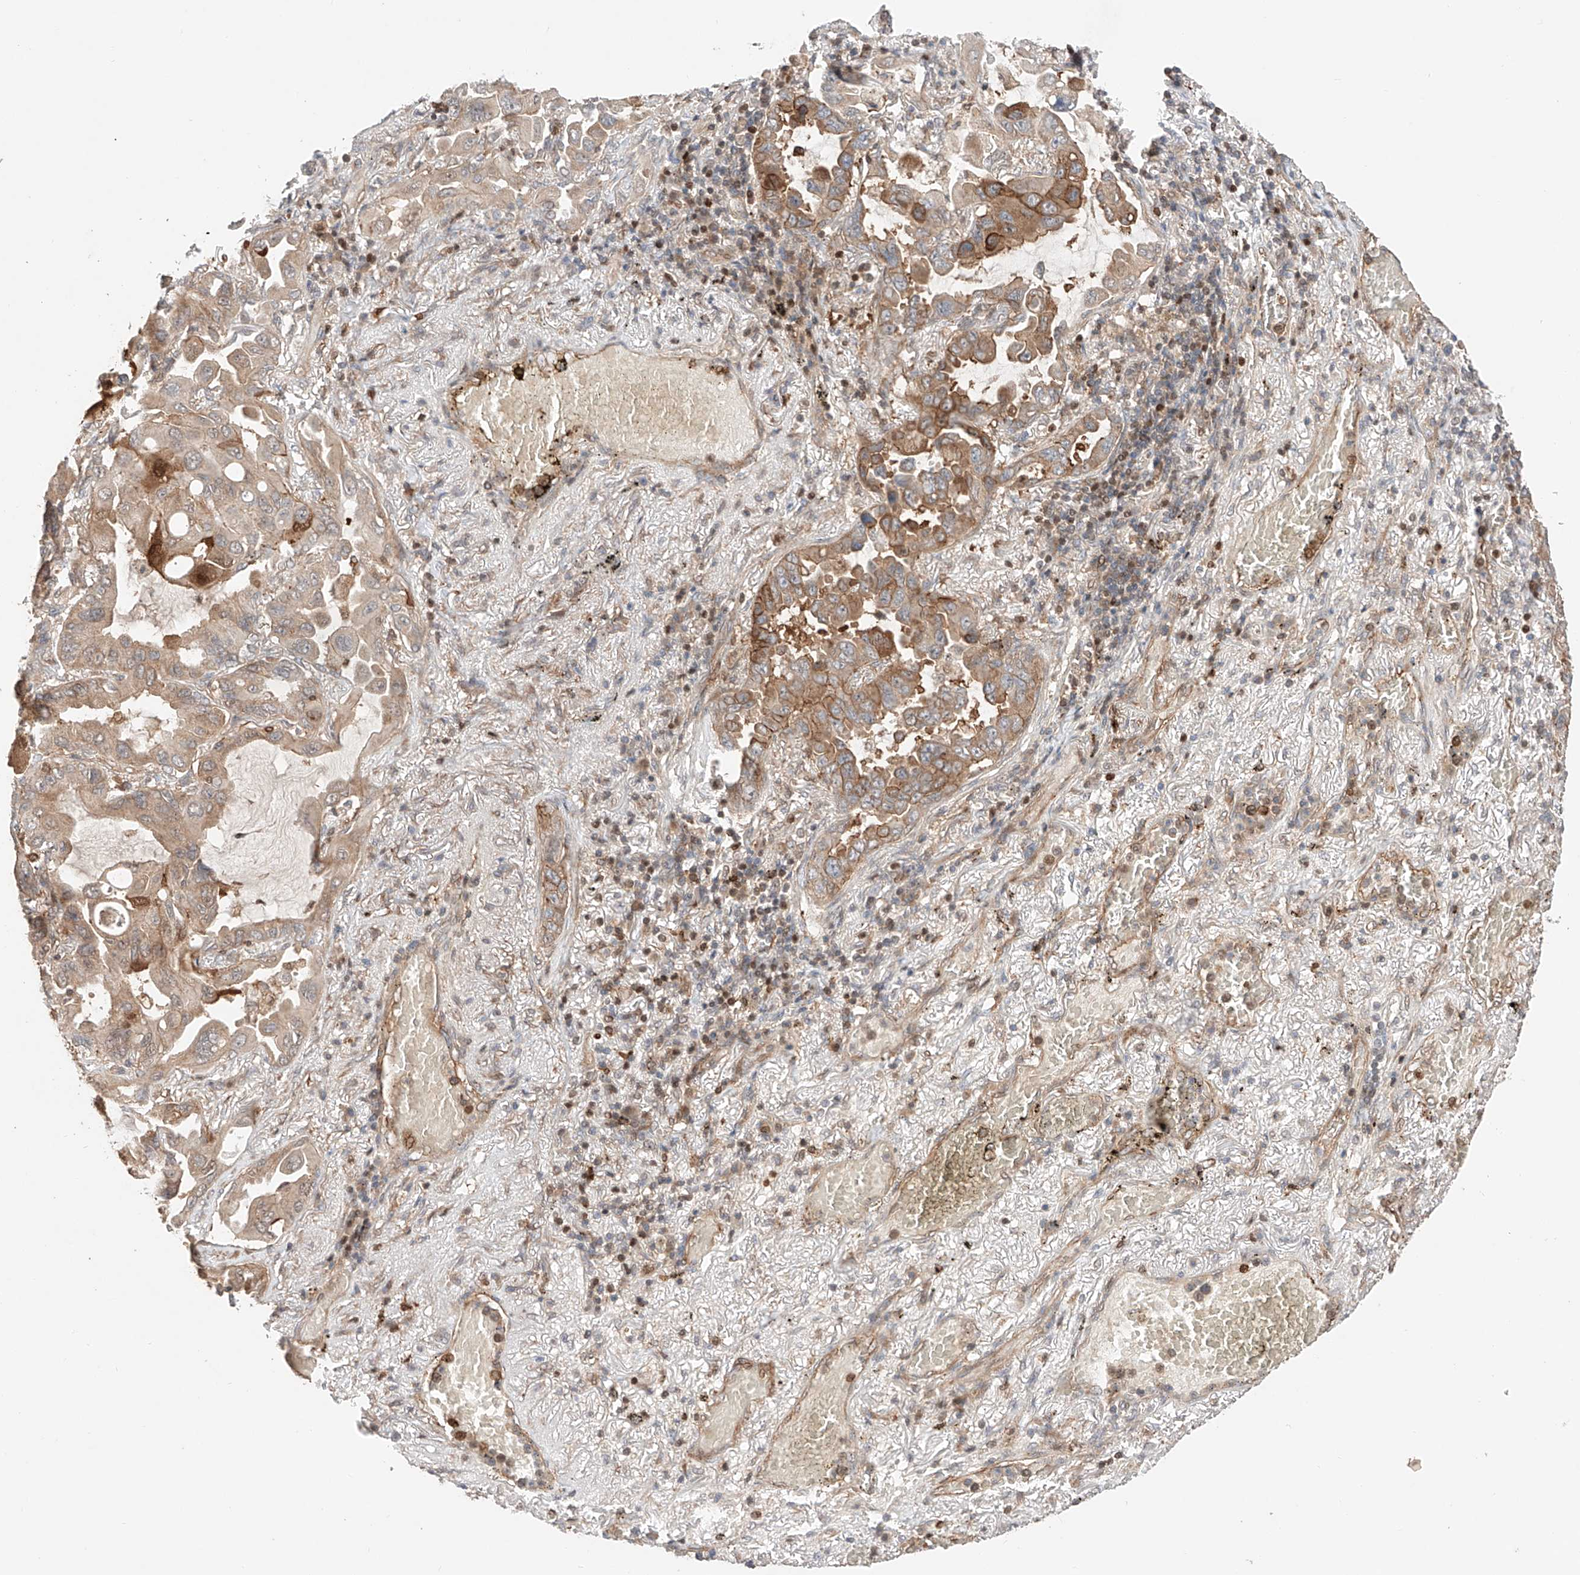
{"staining": {"intensity": "moderate", "quantity": ">75%", "location": "cytoplasmic/membranous"}, "tissue": "lung cancer", "cell_type": "Tumor cells", "image_type": "cancer", "snomed": [{"axis": "morphology", "description": "Adenocarcinoma, NOS"}, {"axis": "topography", "description": "Lung"}], "caption": "An immunohistochemistry (IHC) image of tumor tissue is shown. Protein staining in brown highlights moderate cytoplasmic/membranous positivity in lung cancer (adenocarcinoma) within tumor cells. (IHC, brightfield microscopy, high magnification).", "gene": "IGSF22", "patient": {"sex": "male", "age": 64}}